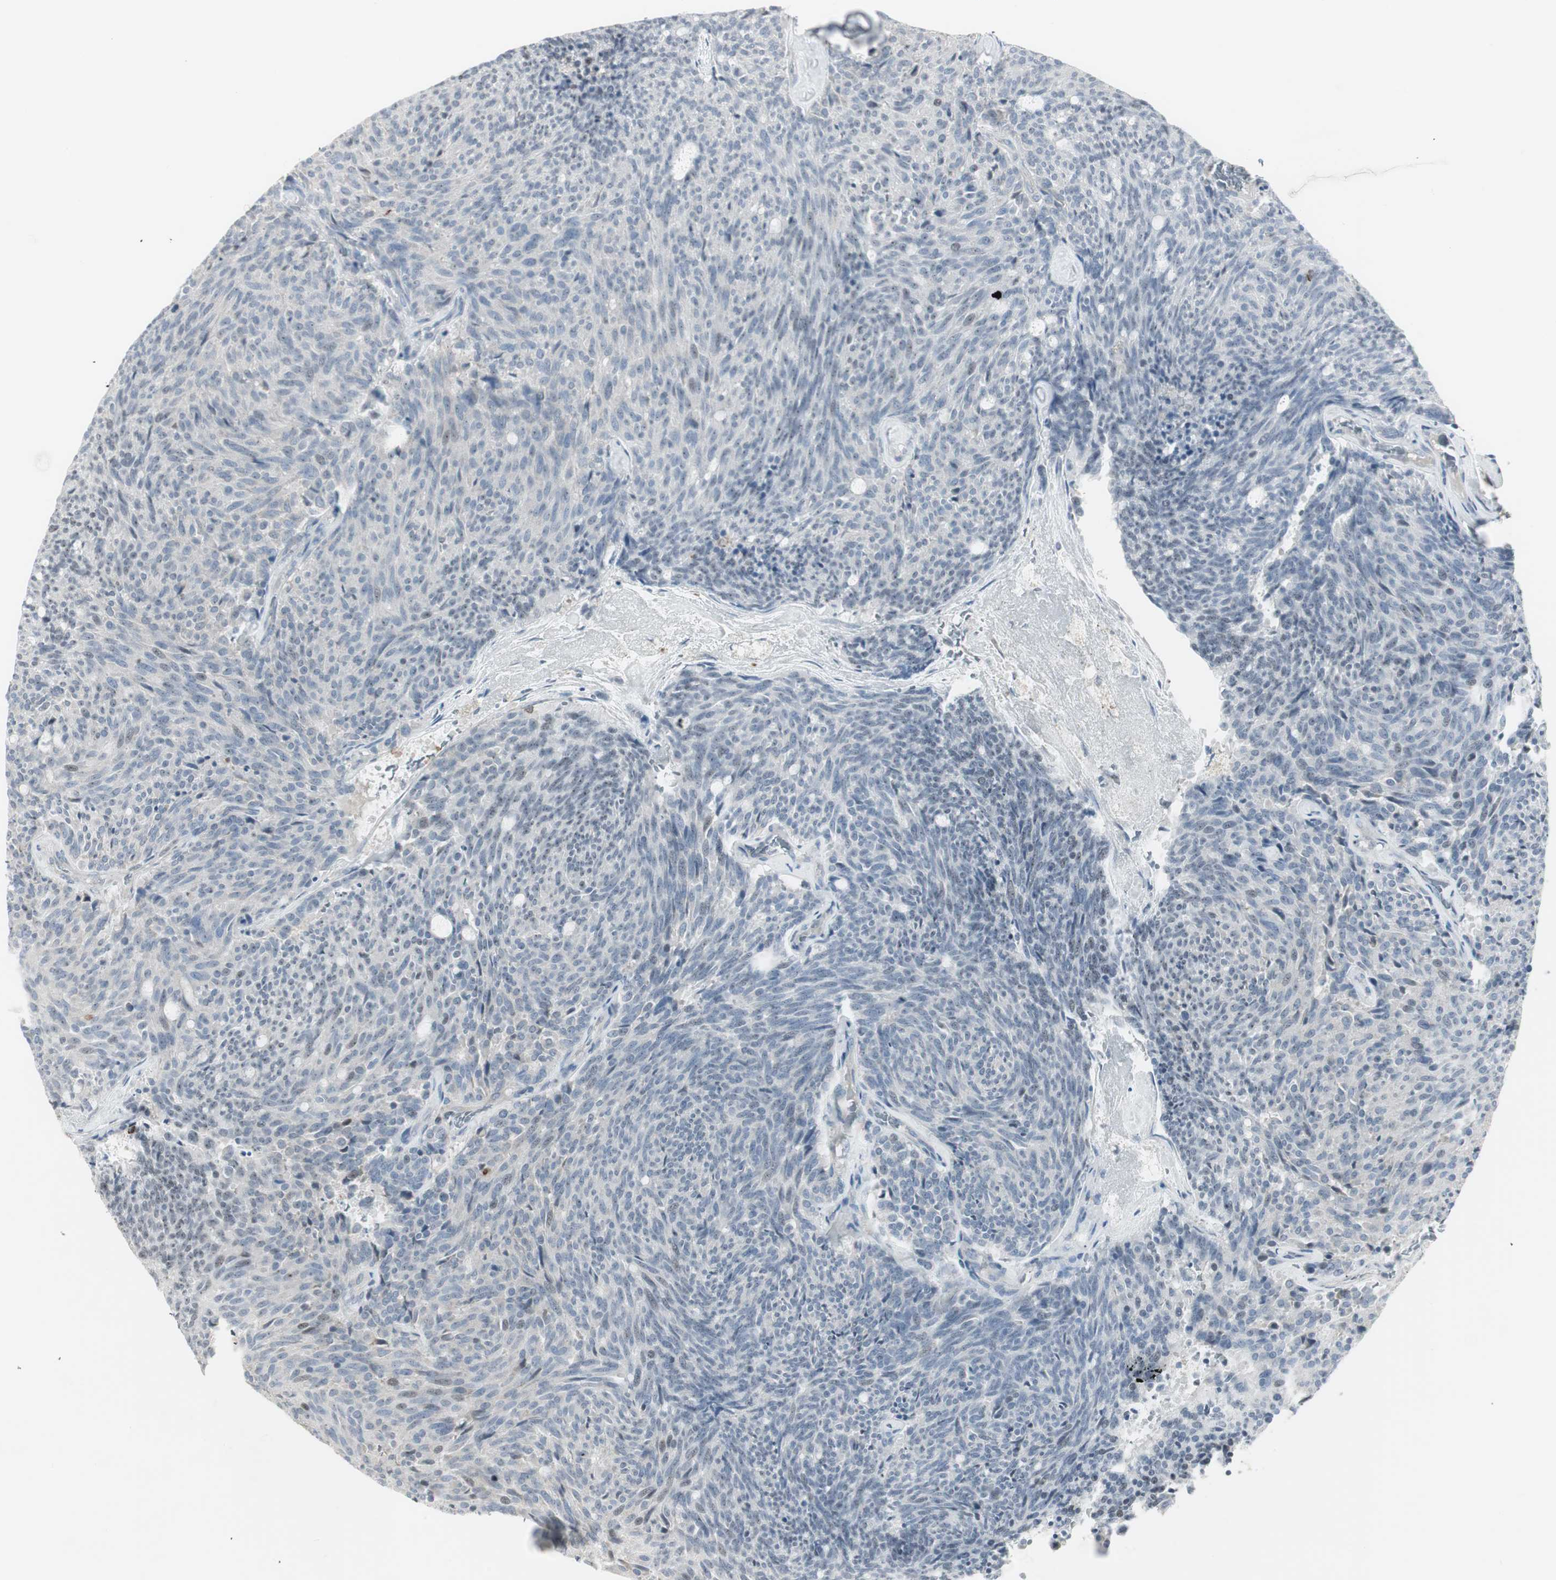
{"staining": {"intensity": "negative", "quantity": "none", "location": "none"}, "tissue": "carcinoid", "cell_type": "Tumor cells", "image_type": "cancer", "snomed": [{"axis": "morphology", "description": "Carcinoid, malignant, NOS"}, {"axis": "topography", "description": "Pancreas"}], "caption": "This is a histopathology image of IHC staining of carcinoid, which shows no expression in tumor cells.", "gene": "MAP4K4", "patient": {"sex": "female", "age": 54}}